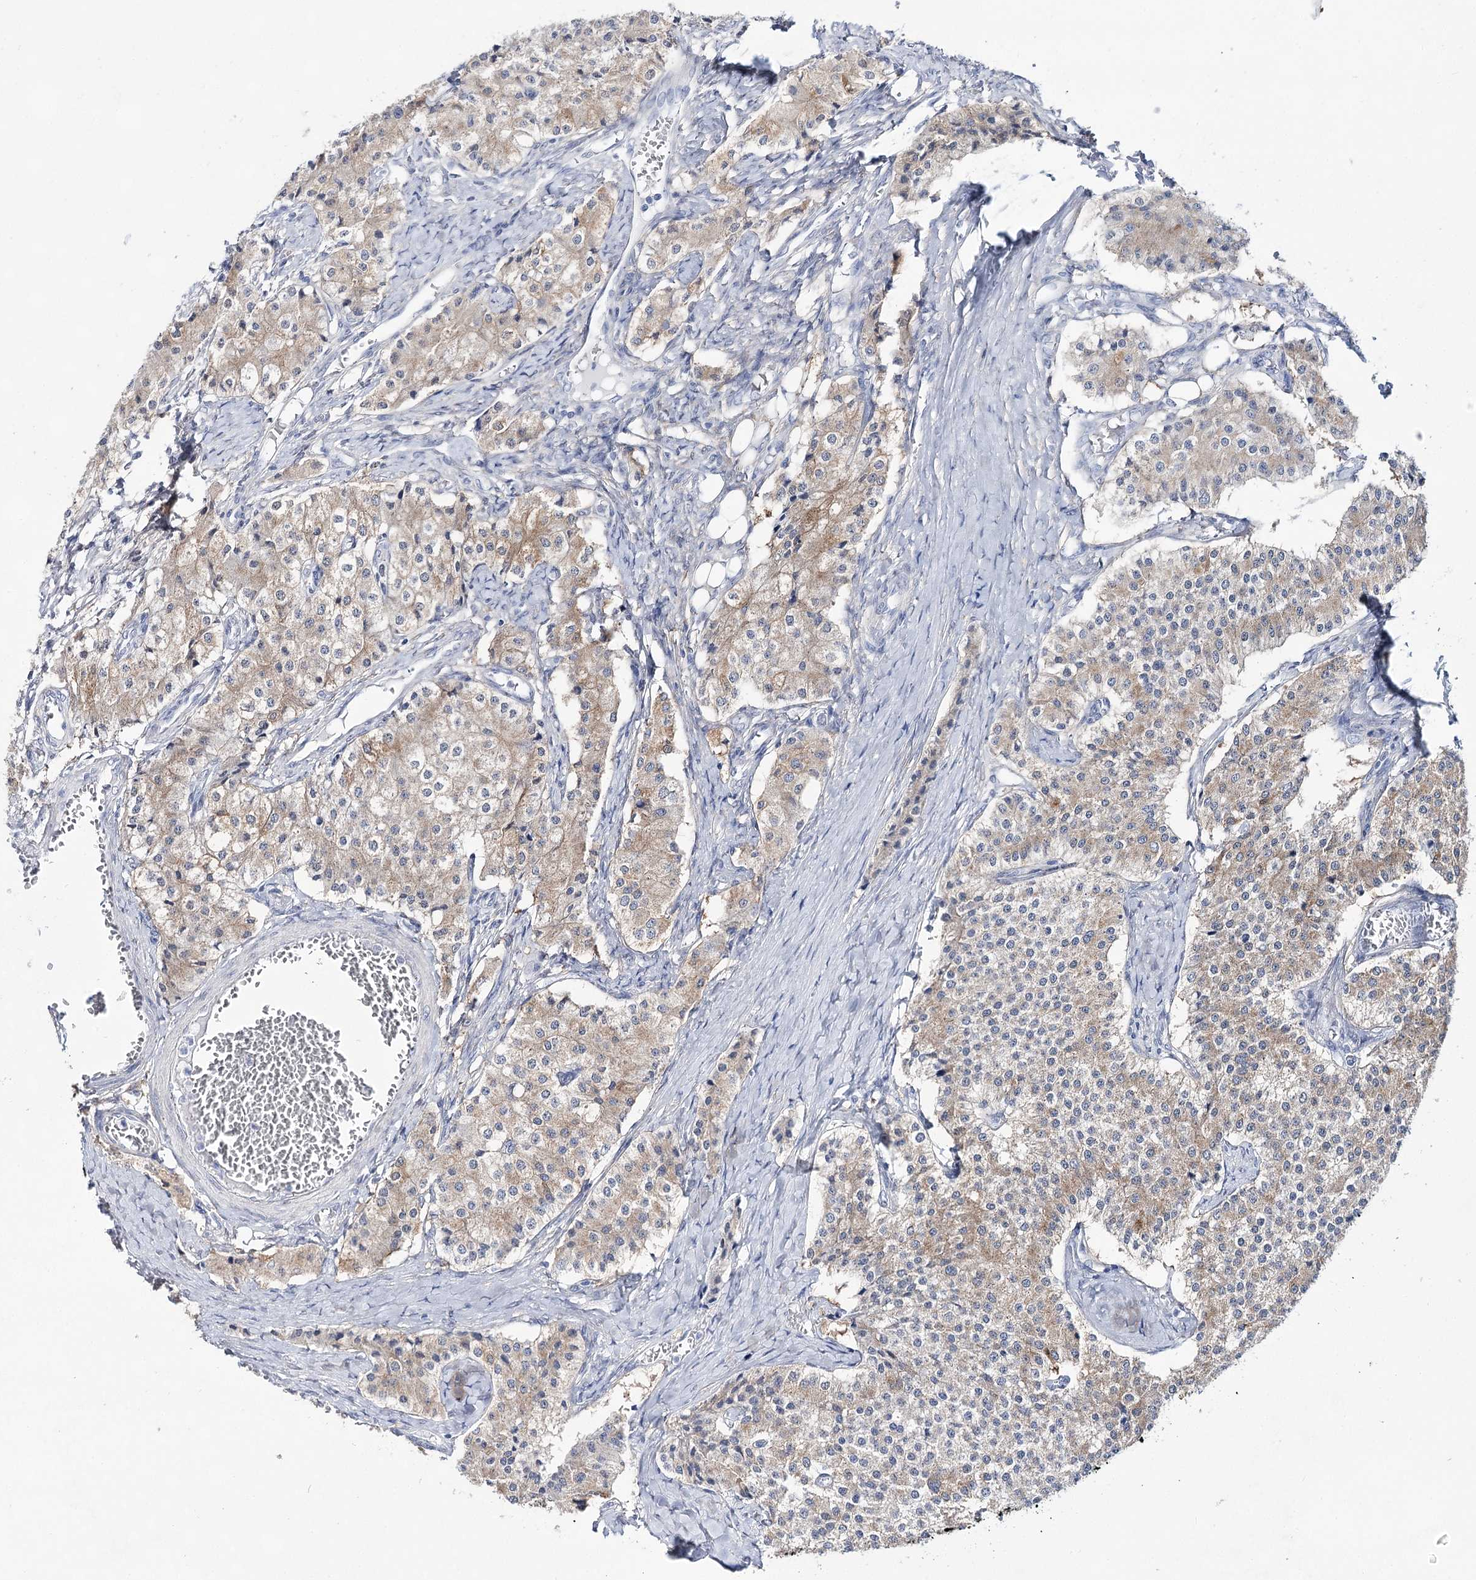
{"staining": {"intensity": "weak", "quantity": "25%-75%", "location": "cytoplasmic/membranous"}, "tissue": "carcinoid", "cell_type": "Tumor cells", "image_type": "cancer", "snomed": [{"axis": "morphology", "description": "Carcinoid, malignant, NOS"}, {"axis": "topography", "description": "Colon"}], "caption": "The micrograph reveals immunohistochemical staining of carcinoid. There is weak cytoplasmic/membranous staining is present in approximately 25%-75% of tumor cells.", "gene": "UGDH", "patient": {"sex": "female", "age": 52}}